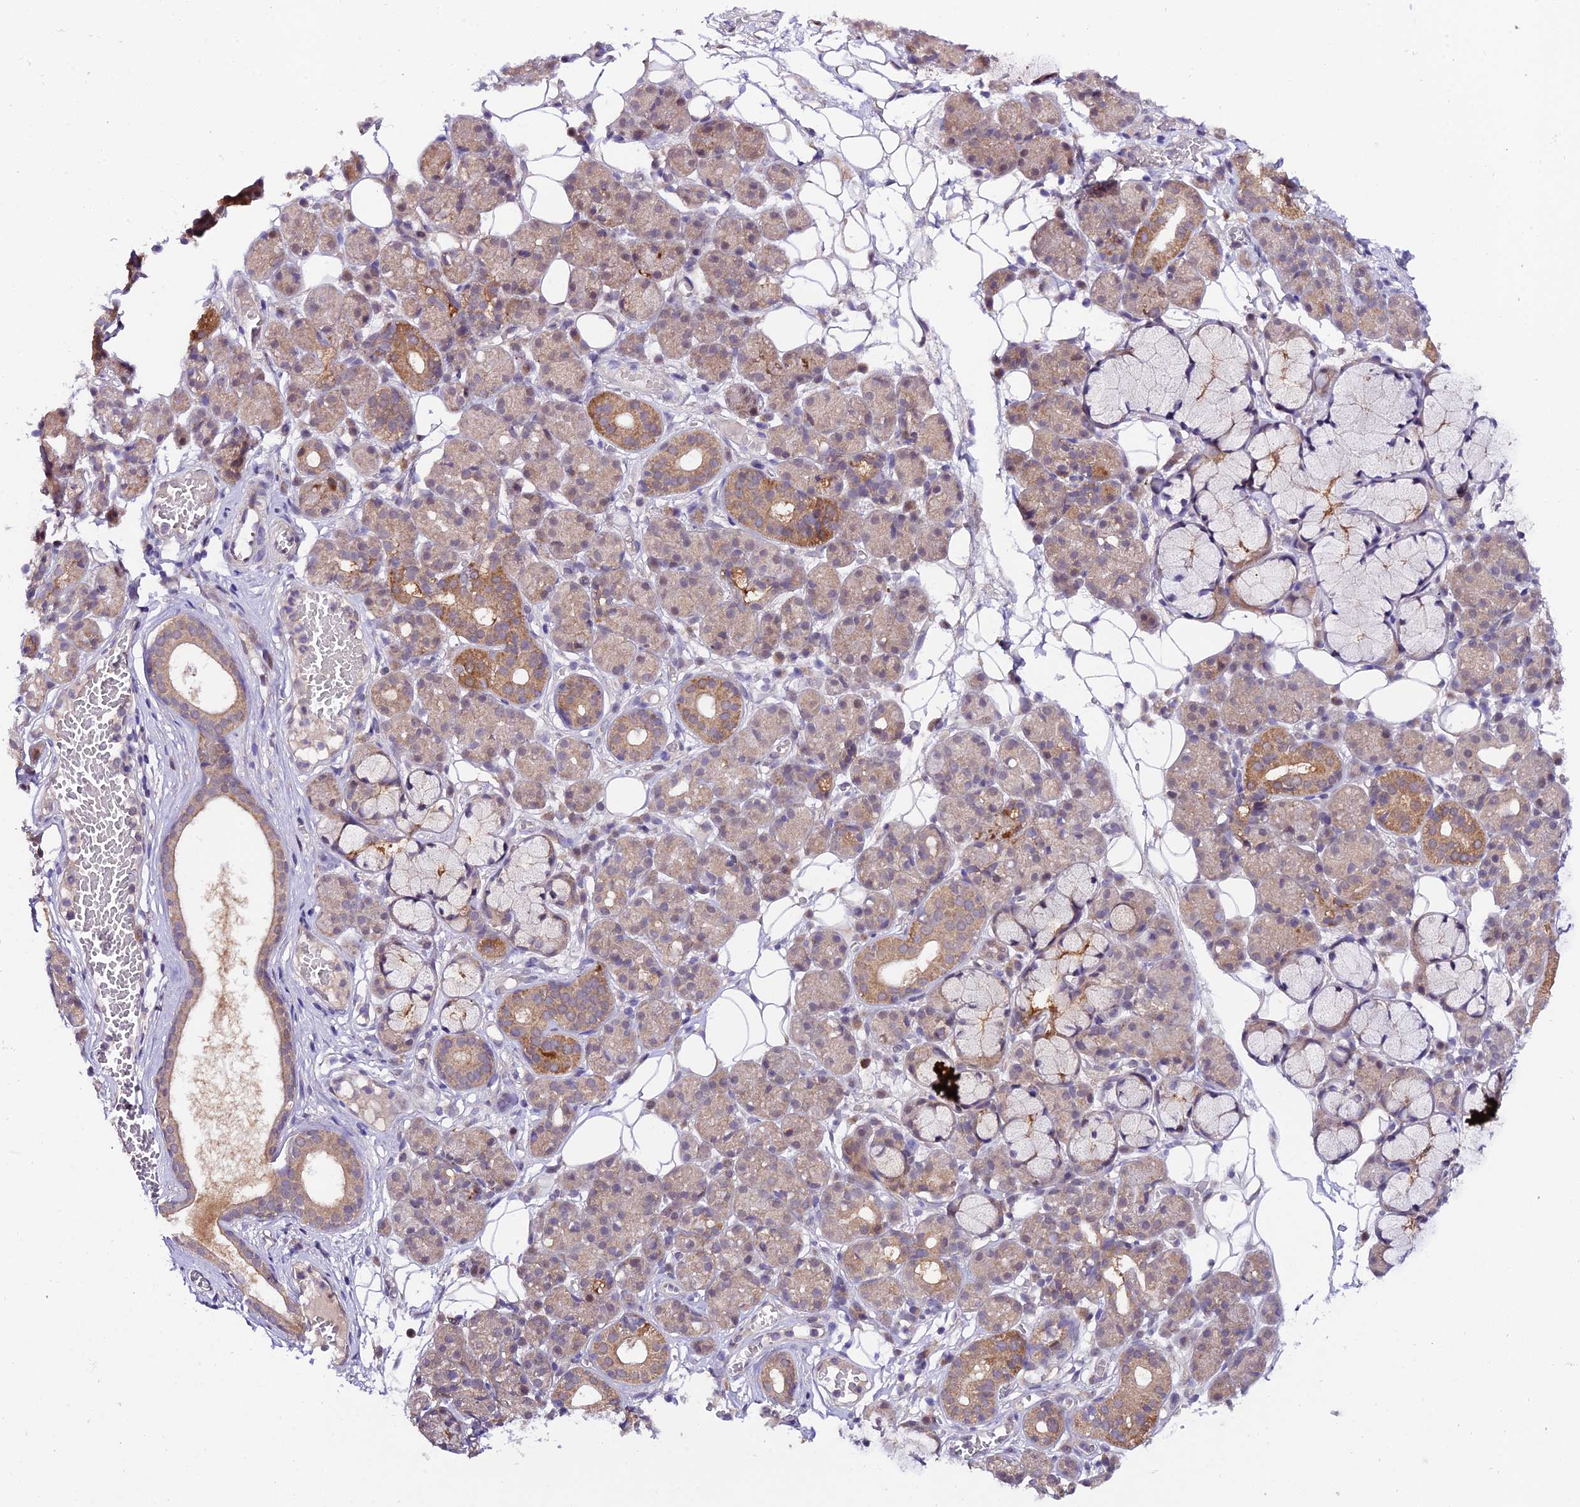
{"staining": {"intensity": "moderate", "quantity": "25%-75%", "location": "cytoplasmic/membranous"}, "tissue": "salivary gland", "cell_type": "Glandular cells", "image_type": "normal", "snomed": [{"axis": "morphology", "description": "Normal tissue, NOS"}, {"axis": "topography", "description": "Salivary gland"}], "caption": "IHC micrograph of benign human salivary gland stained for a protein (brown), which exhibits medium levels of moderate cytoplasmic/membranous positivity in about 25%-75% of glandular cells.", "gene": "TRIM40", "patient": {"sex": "male", "age": 63}}